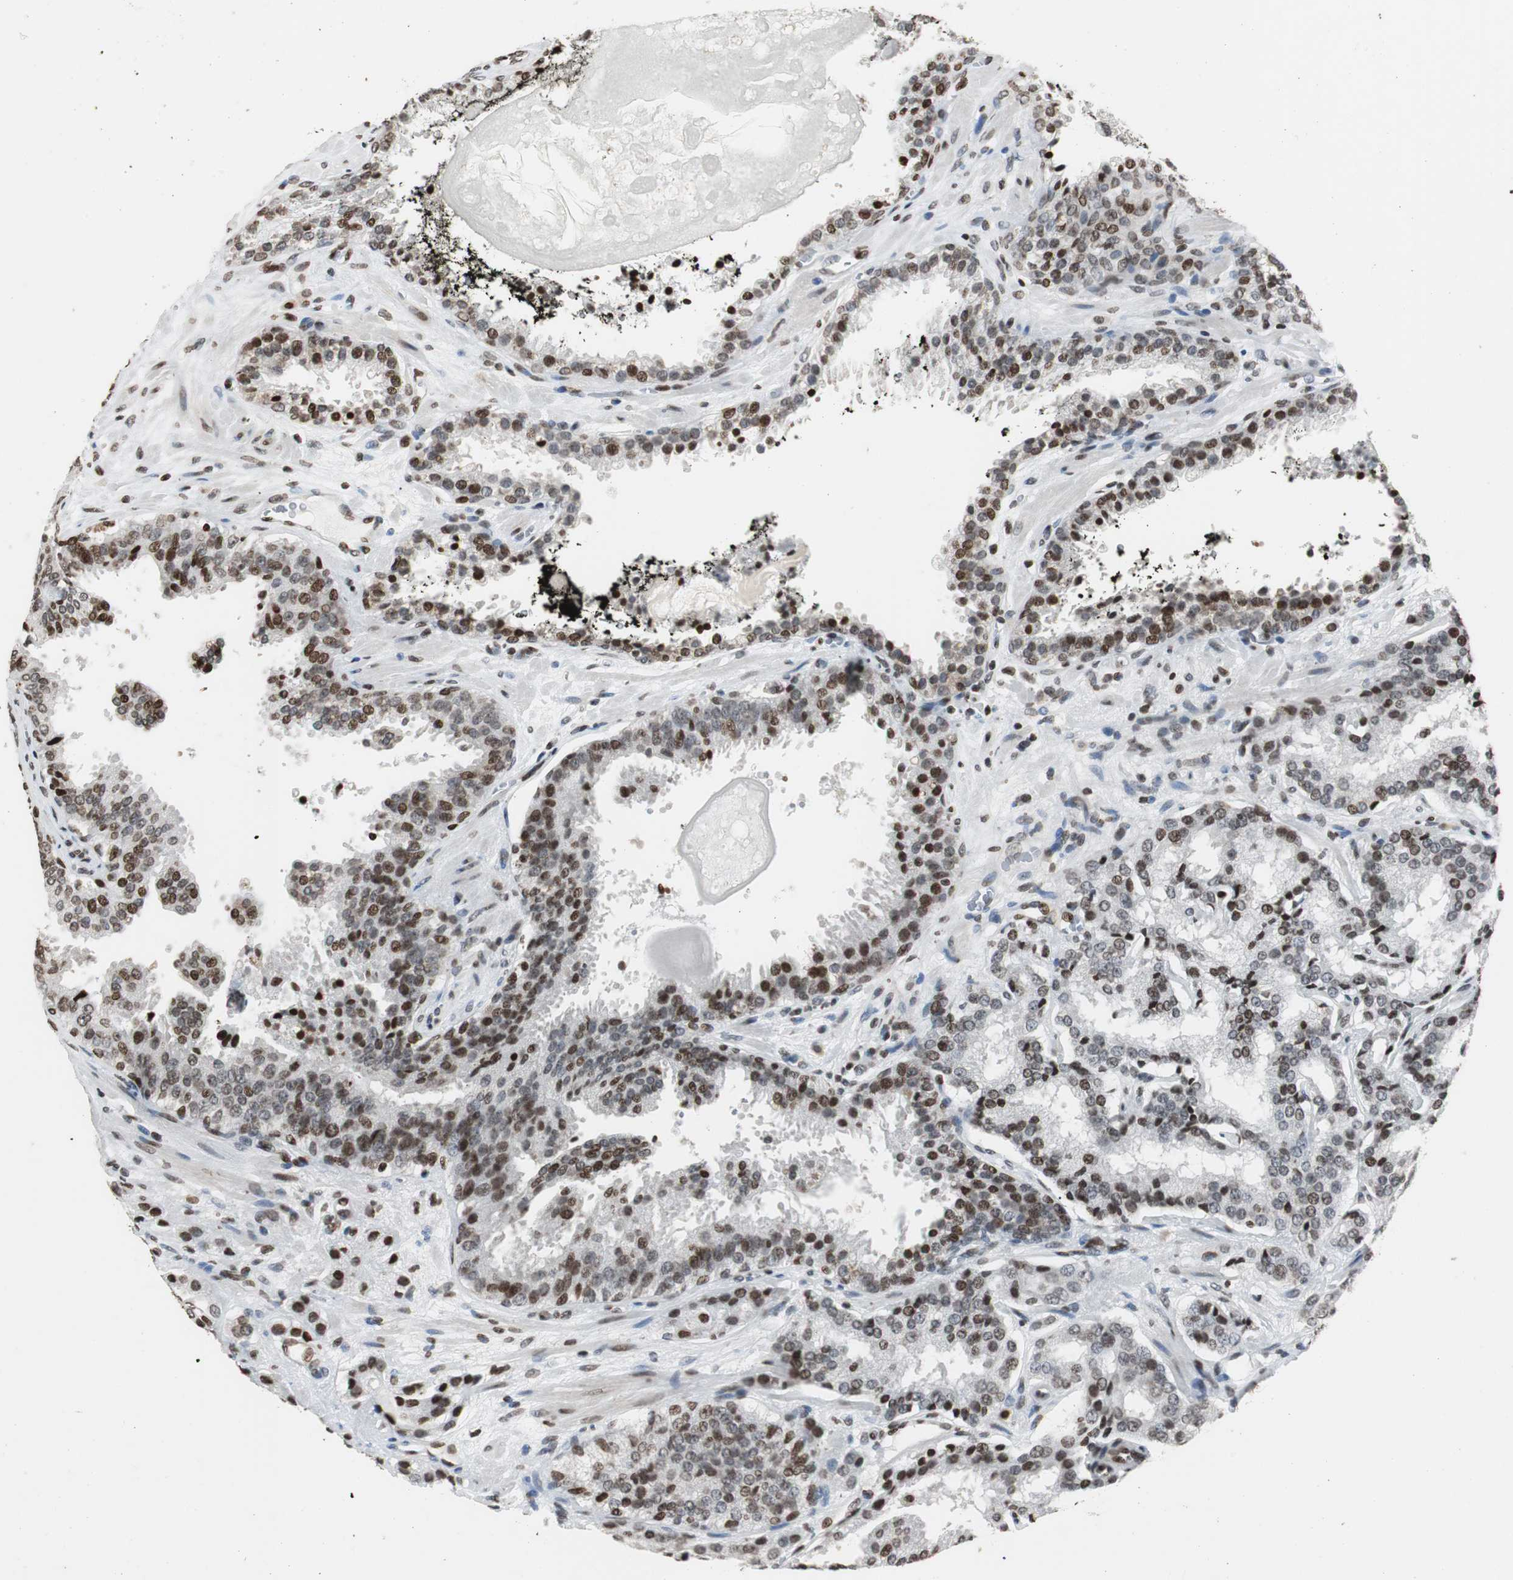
{"staining": {"intensity": "strong", "quantity": ">75%", "location": "nuclear"}, "tissue": "prostate cancer", "cell_type": "Tumor cells", "image_type": "cancer", "snomed": [{"axis": "morphology", "description": "Adenocarcinoma, High grade"}, {"axis": "topography", "description": "Prostate"}], "caption": "Immunohistochemical staining of human prostate adenocarcinoma (high-grade) demonstrates high levels of strong nuclear expression in approximately >75% of tumor cells. The staining was performed using DAB (3,3'-diaminobenzidine), with brown indicating positive protein expression. Nuclei are stained blue with hematoxylin.", "gene": "PAXIP1", "patient": {"sex": "male", "age": 58}}